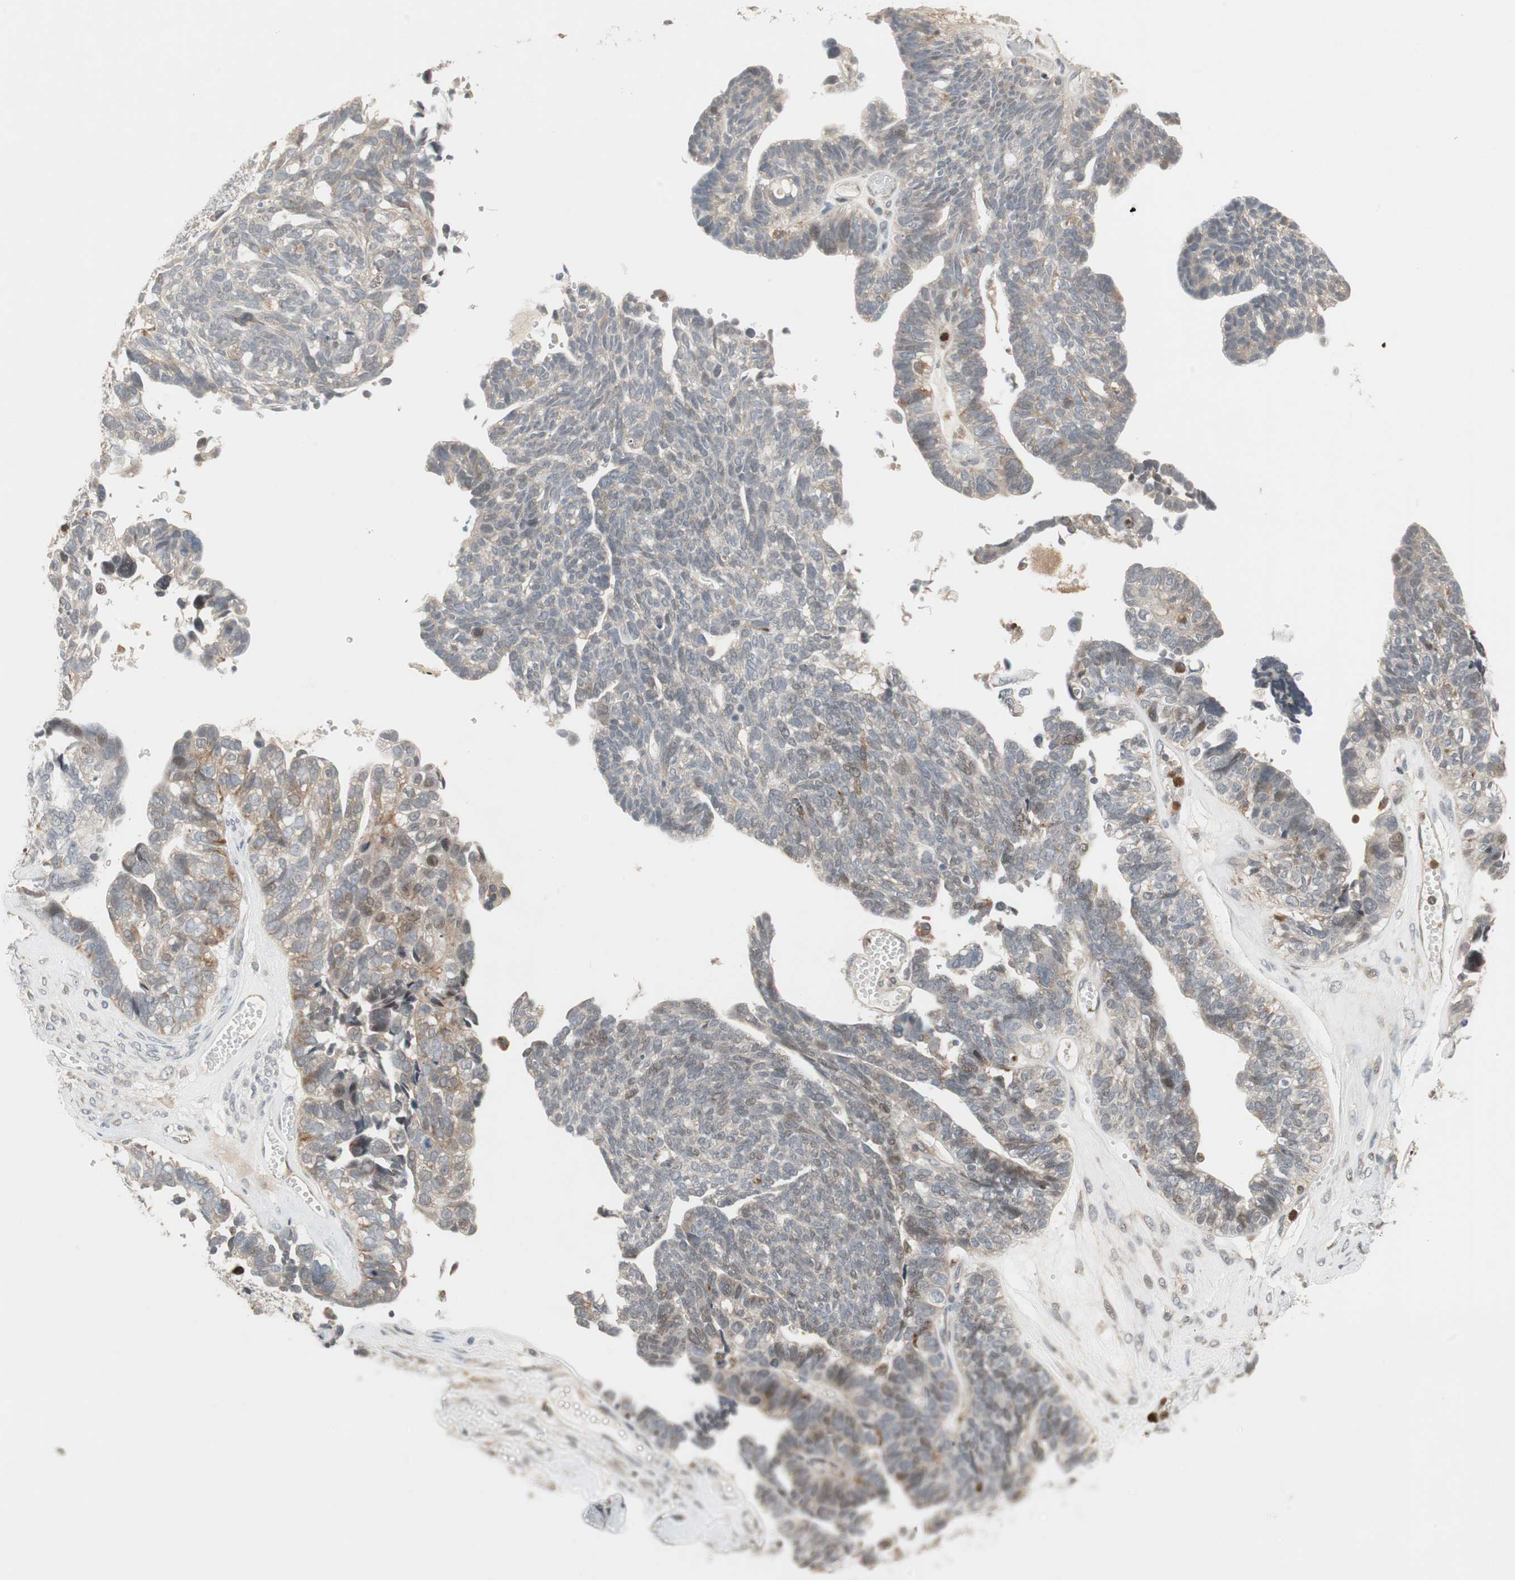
{"staining": {"intensity": "weak", "quantity": "<25%", "location": "cytoplasmic/membranous,nuclear"}, "tissue": "ovarian cancer", "cell_type": "Tumor cells", "image_type": "cancer", "snomed": [{"axis": "morphology", "description": "Cystadenocarcinoma, serous, NOS"}, {"axis": "topography", "description": "Ovary"}], "caption": "IHC photomicrograph of ovarian cancer stained for a protein (brown), which exhibits no expression in tumor cells.", "gene": "SNX4", "patient": {"sex": "female", "age": 79}}